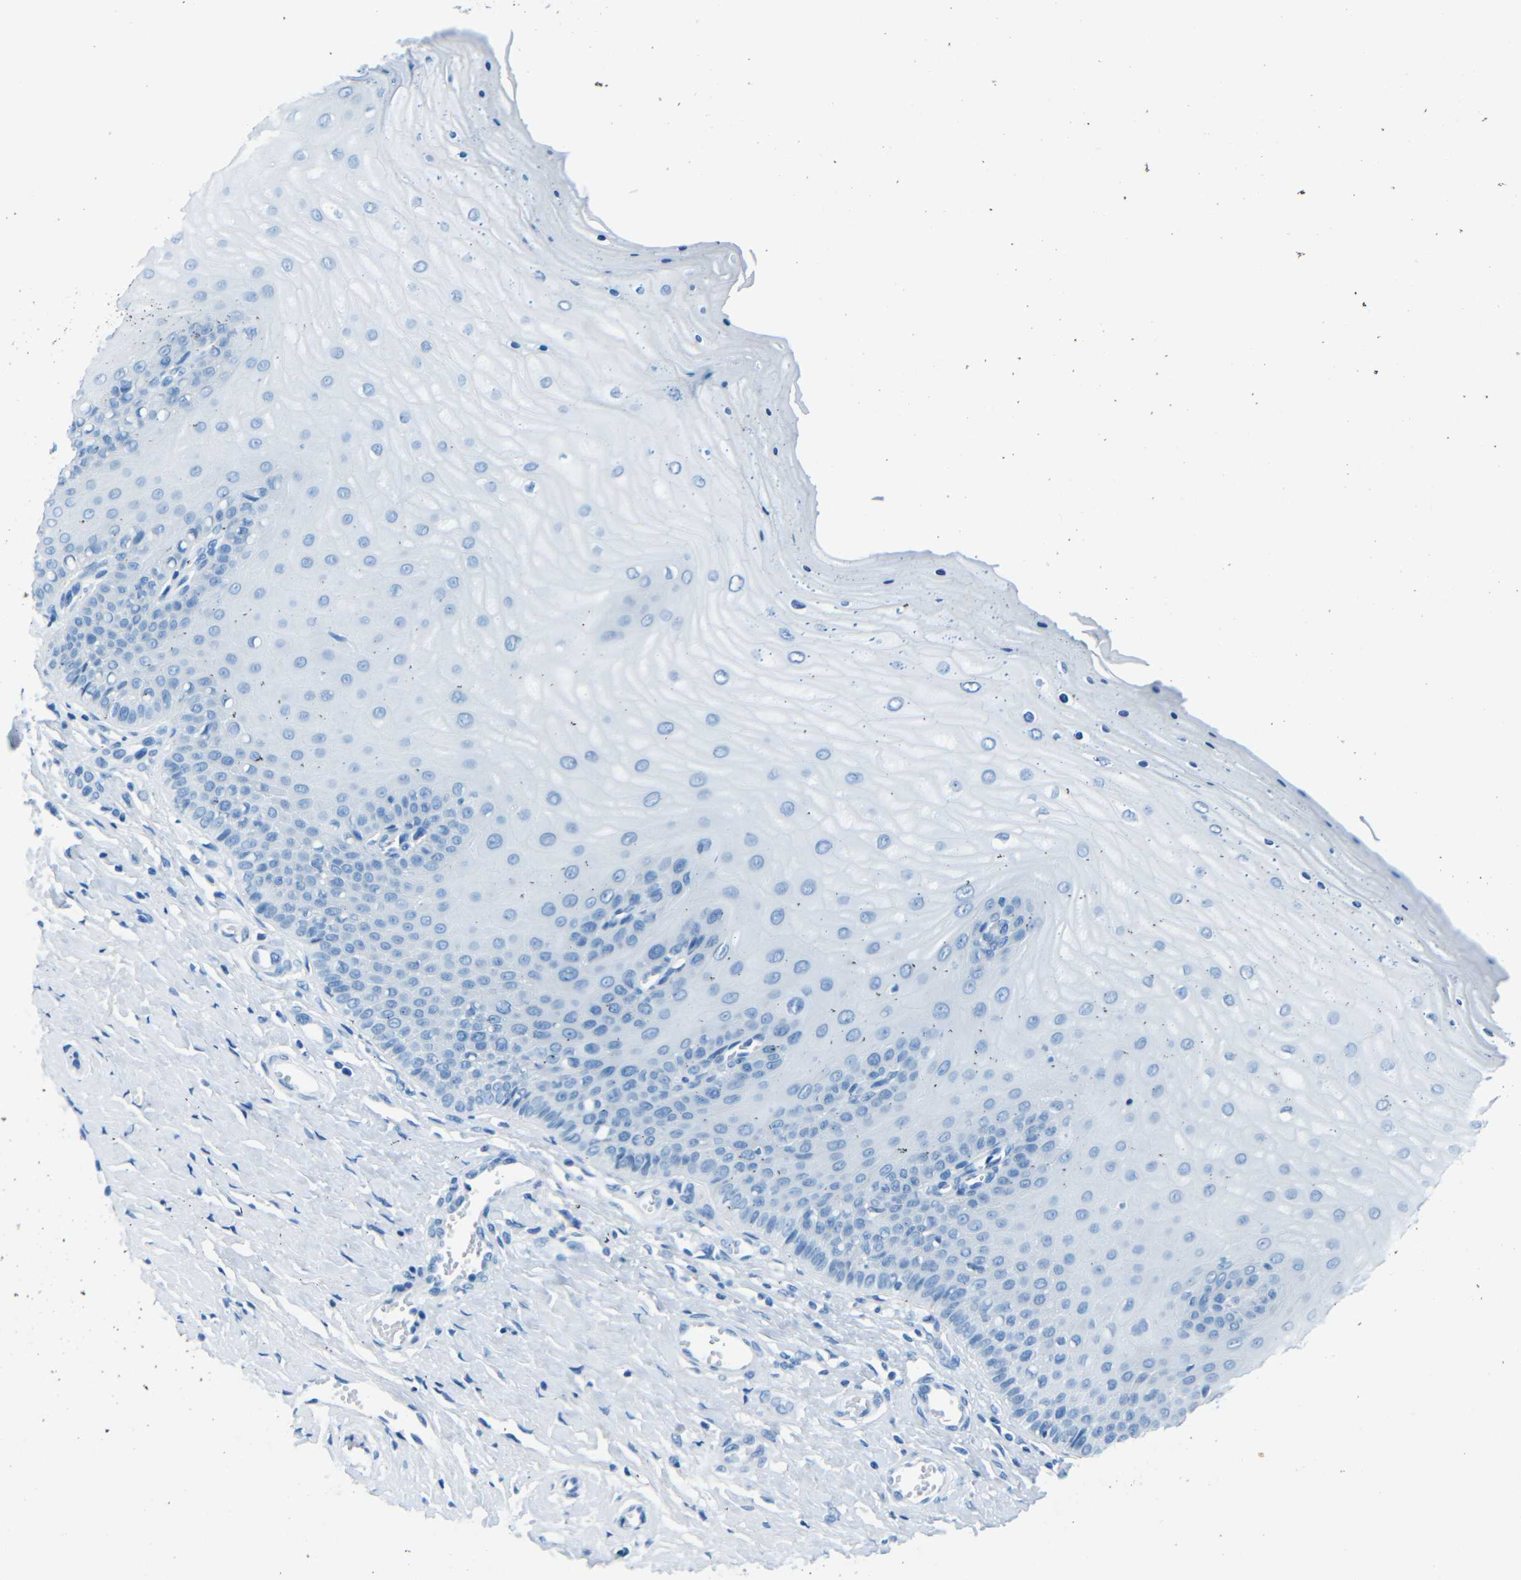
{"staining": {"intensity": "negative", "quantity": "none", "location": "none"}, "tissue": "cervix", "cell_type": "Glandular cells", "image_type": "normal", "snomed": [{"axis": "morphology", "description": "Normal tissue, NOS"}, {"axis": "topography", "description": "Cervix"}], "caption": "Glandular cells are negative for protein expression in benign human cervix.", "gene": "FBN2", "patient": {"sex": "female", "age": 55}}